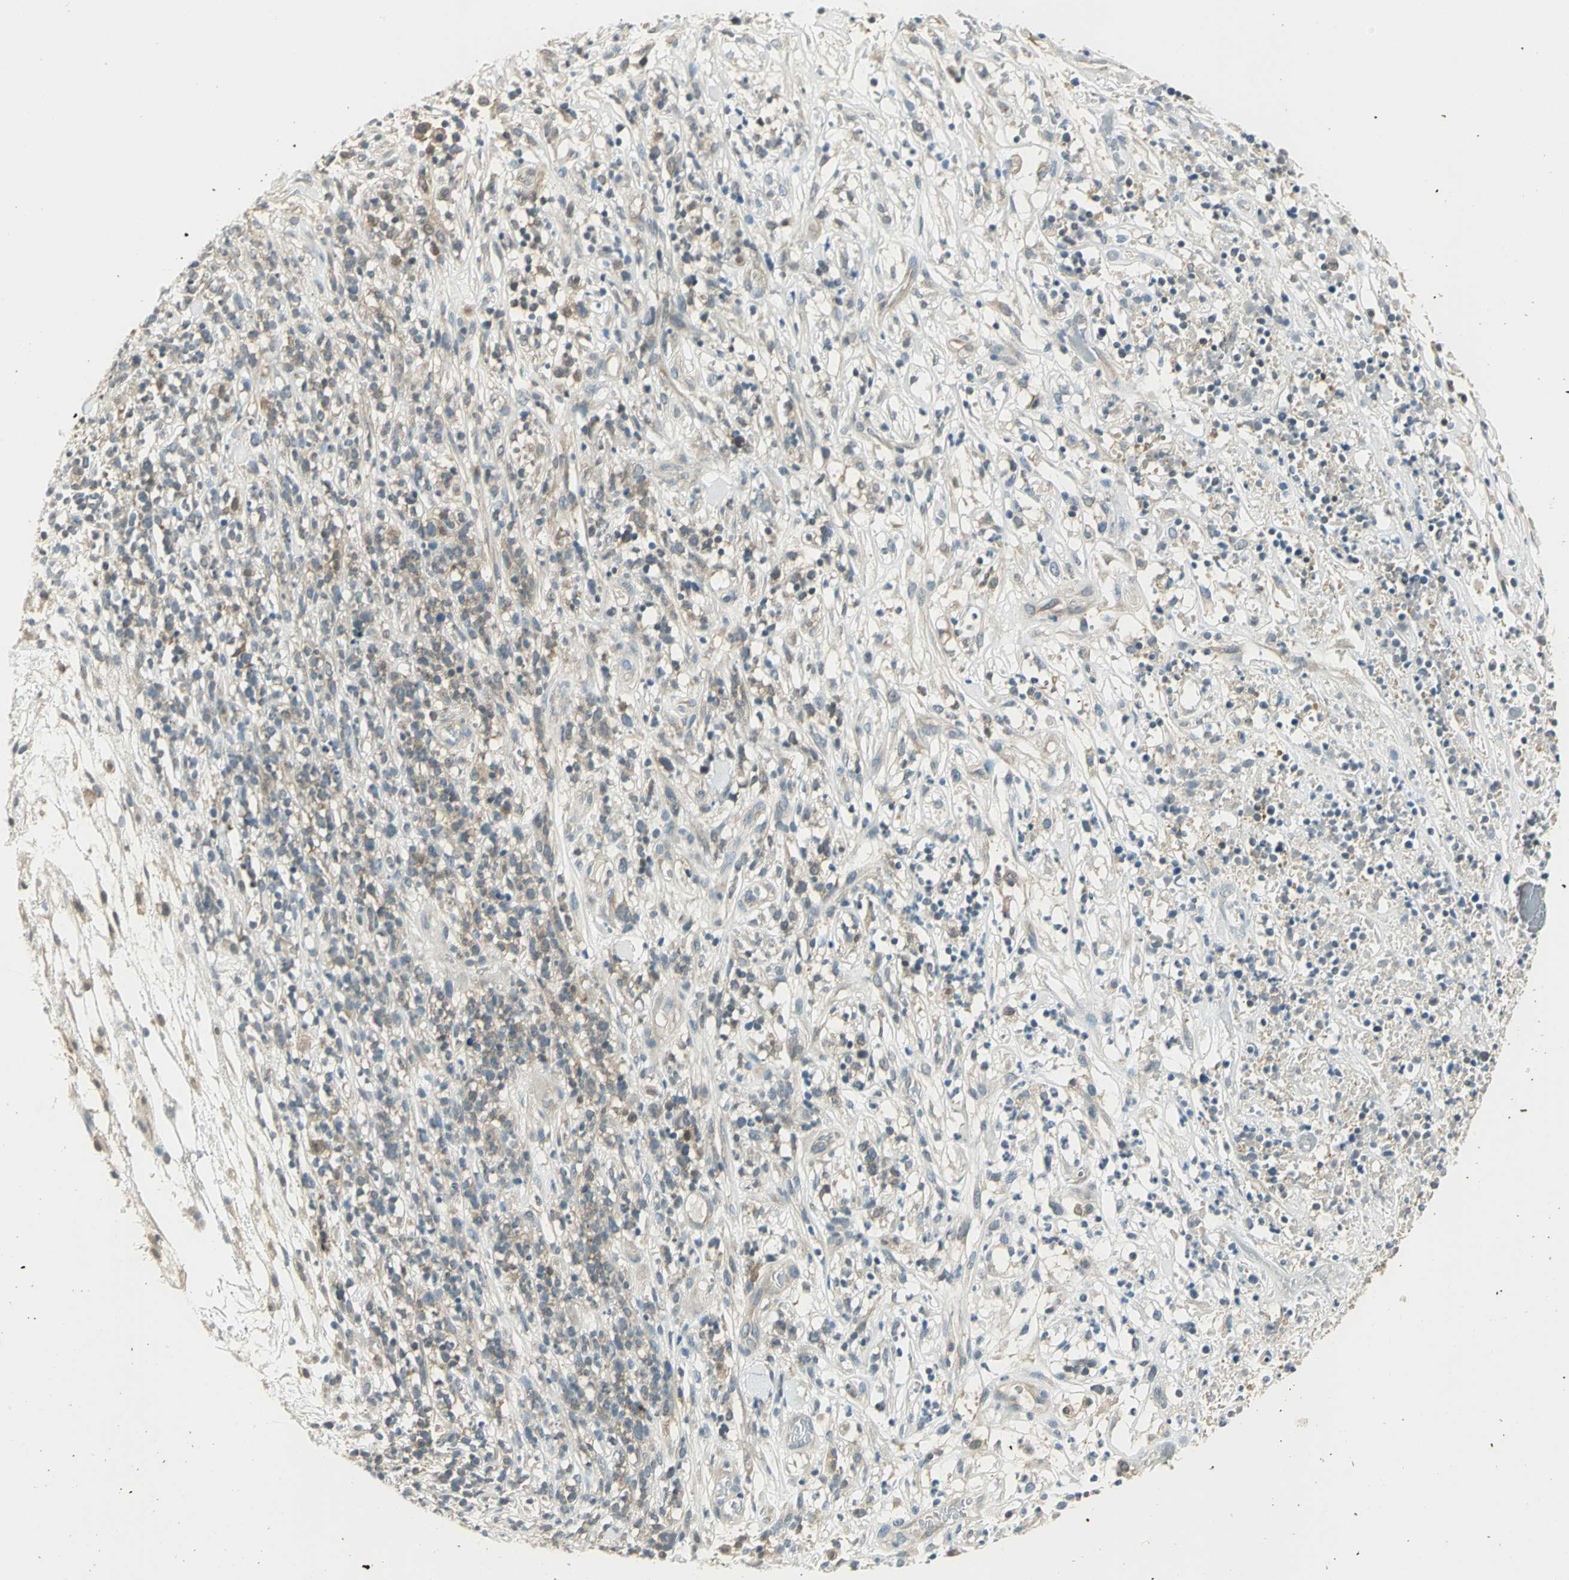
{"staining": {"intensity": "weak", "quantity": ">75%", "location": "cytoplasmic/membranous"}, "tissue": "lymphoma", "cell_type": "Tumor cells", "image_type": "cancer", "snomed": [{"axis": "morphology", "description": "Malignant lymphoma, non-Hodgkin's type, High grade"}, {"axis": "topography", "description": "Lymph node"}], "caption": "Malignant lymphoma, non-Hodgkin's type (high-grade) stained with IHC demonstrates weak cytoplasmic/membranous expression in about >75% of tumor cells.", "gene": "FYN", "patient": {"sex": "female", "age": 73}}